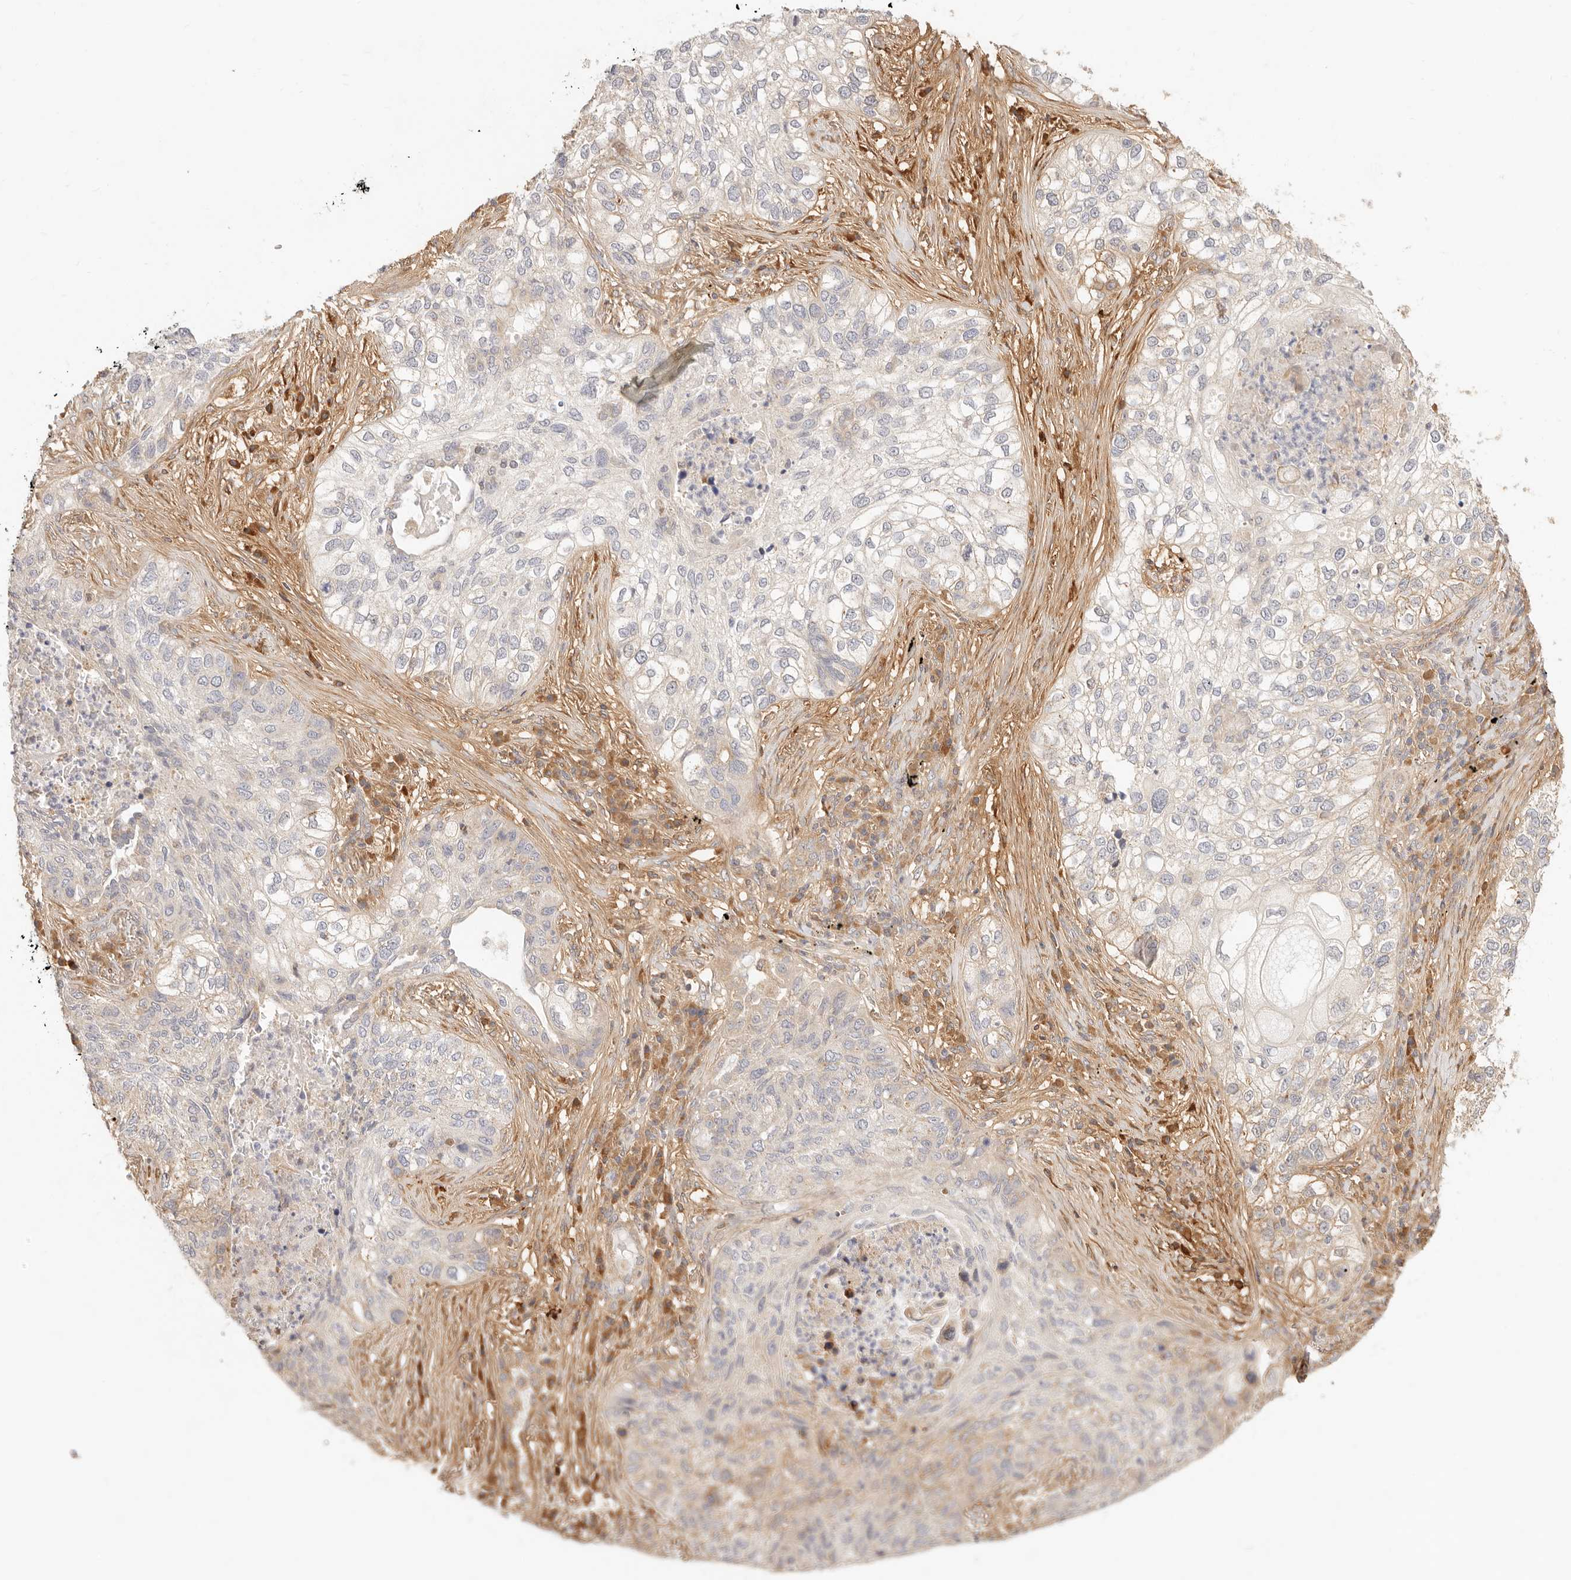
{"staining": {"intensity": "negative", "quantity": "none", "location": "none"}, "tissue": "lung cancer", "cell_type": "Tumor cells", "image_type": "cancer", "snomed": [{"axis": "morphology", "description": "Squamous cell carcinoma, NOS"}, {"axis": "topography", "description": "Lung"}], "caption": "The immunohistochemistry image has no significant expression in tumor cells of lung cancer (squamous cell carcinoma) tissue.", "gene": "UBXN10", "patient": {"sex": "female", "age": 63}}